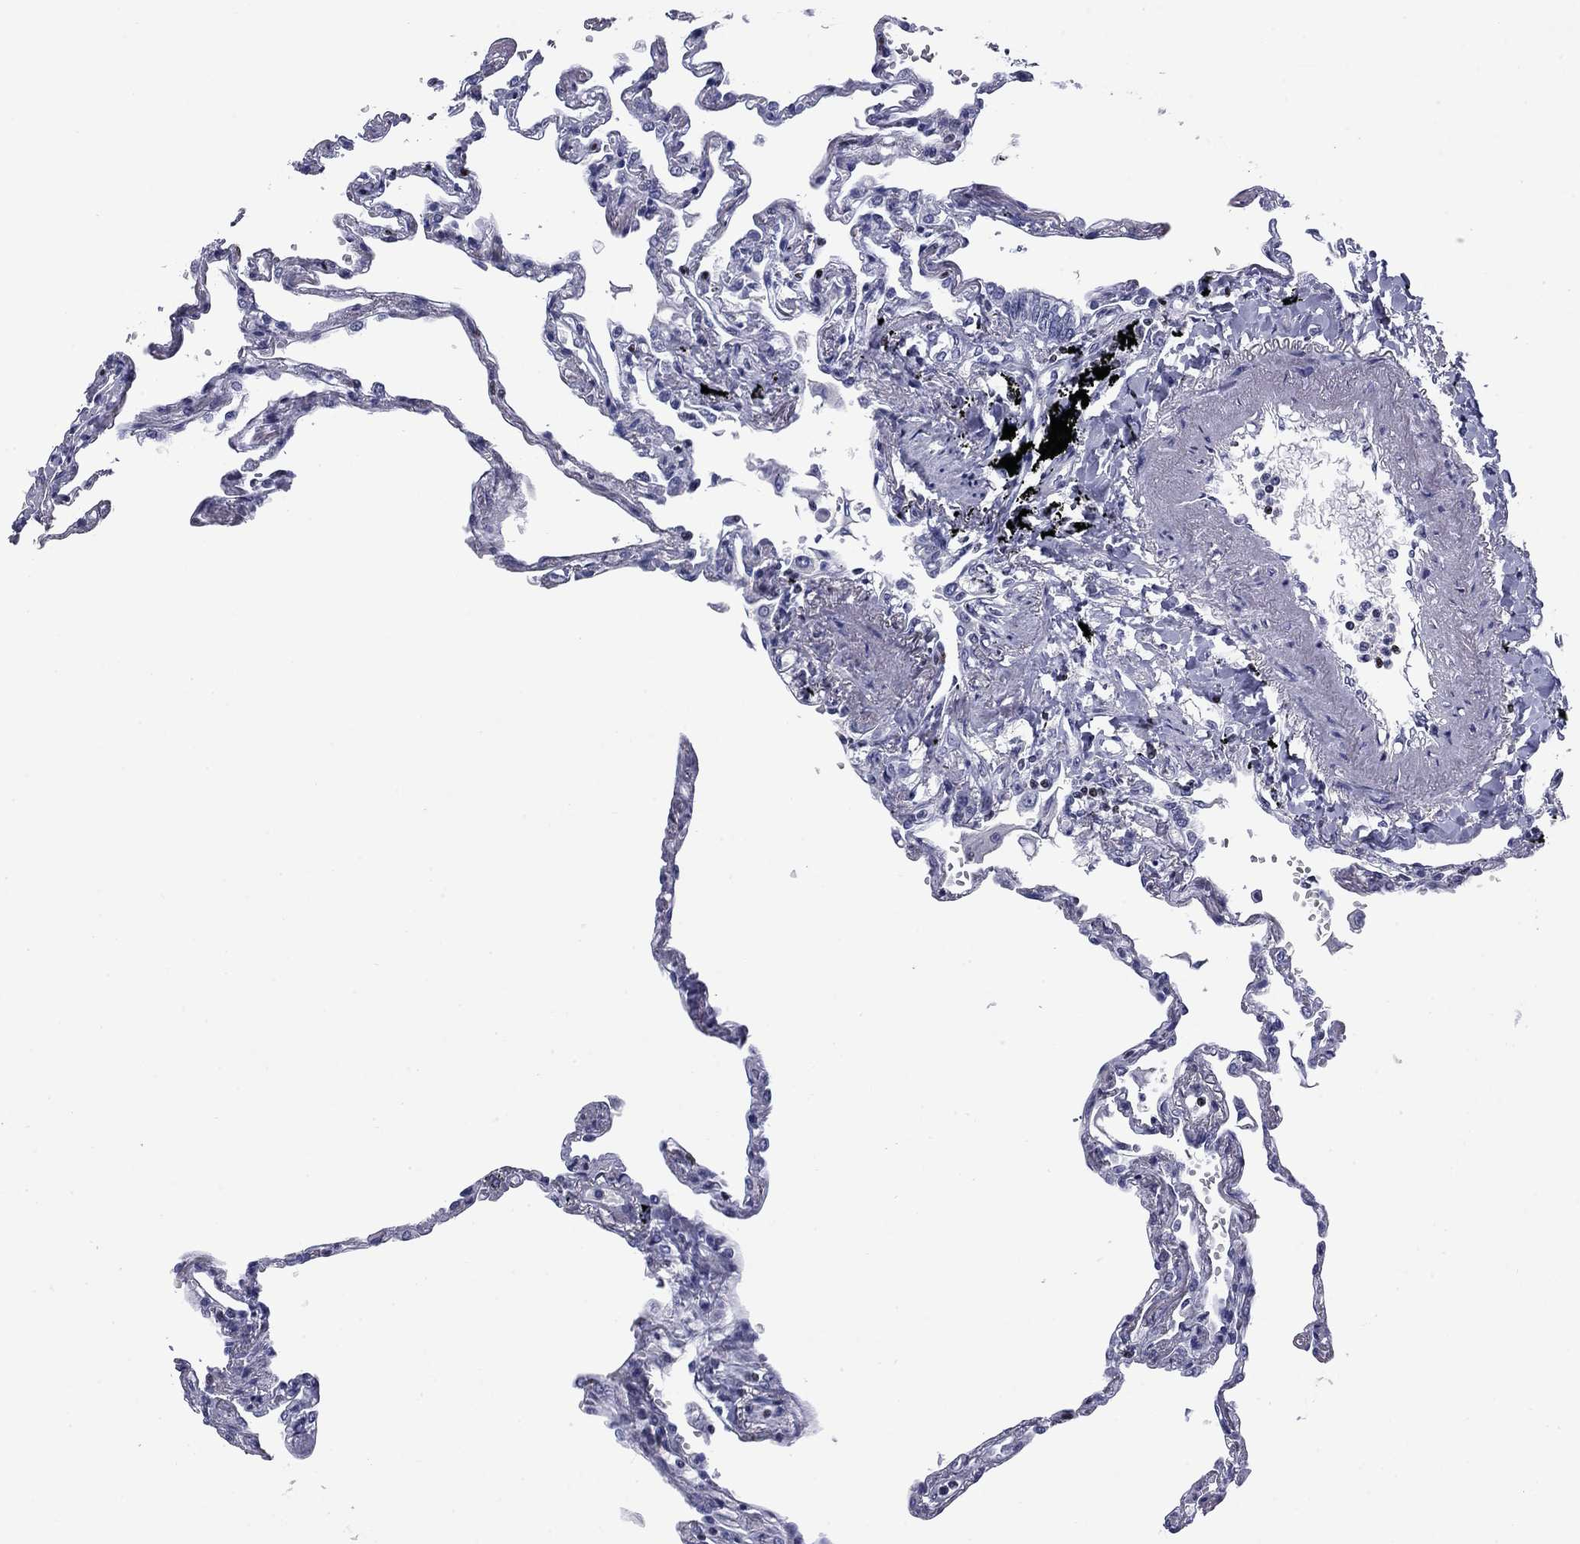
{"staining": {"intensity": "negative", "quantity": "none", "location": "none"}, "tissue": "lung", "cell_type": "Alveolar cells", "image_type": "normal", "snomed": [{"axis": "morphology", "description": "Normal tissue, NOS"}, {"axis": "topography", "description": "Lung"}], "caption": "Immunohistochemistry micrograph of normal lung stained for a protein (brown), which reveals no staining in alveolar cells. The staining is performed using DAB brown chromogen with nuclei counter-stained in using hematoxylin.", "gene": "IKZF3", "patient": {"sex": "male", "age": 78}}